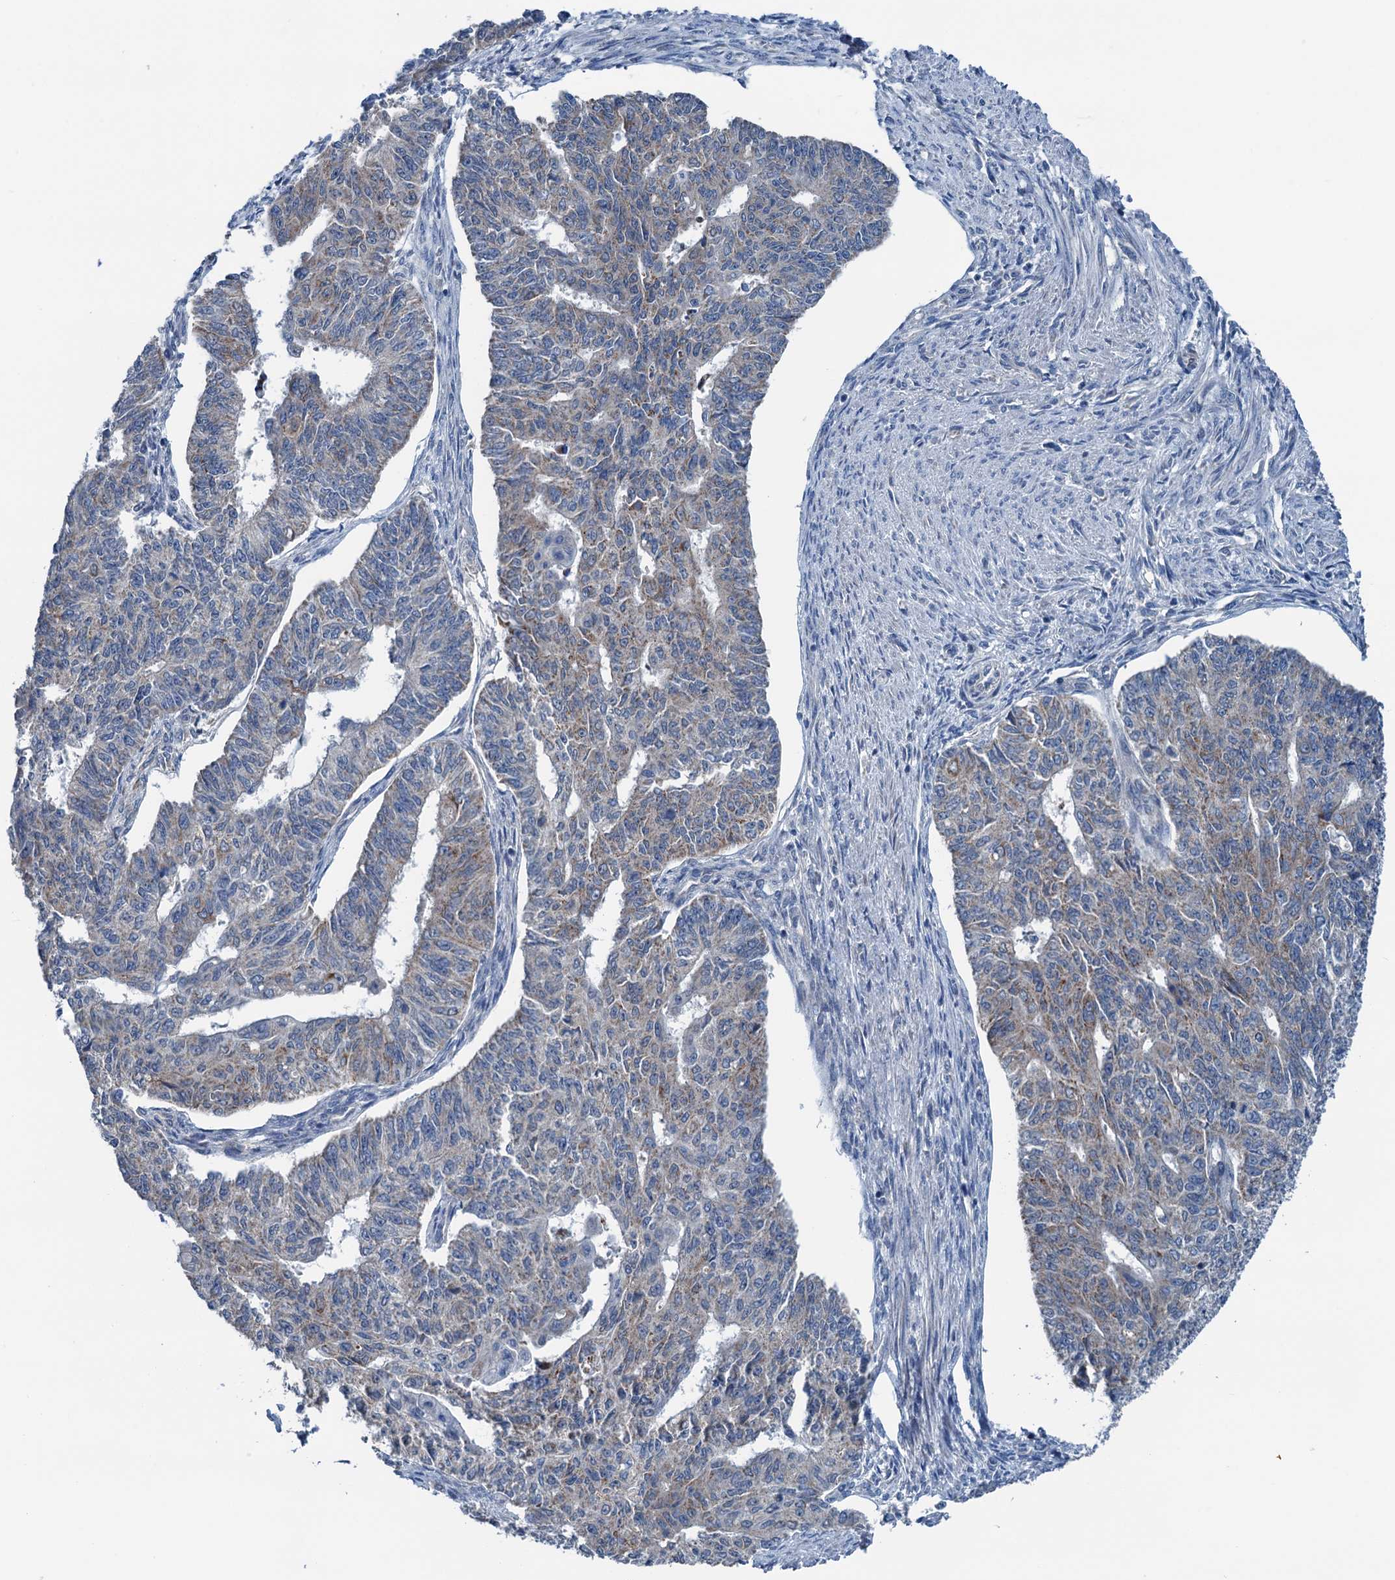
{"staining": {"intensity": "weak", "quantity": "<25%", "location": "cytoplasmic/membranous"}, "tissue": "endometrial cancer", "cell_type": "Tumor cells", "image_type": "cancer", "snomed": [{"axis": "morphology", "description": "Adenocarcinoma, NOS"}, {"axis": "topography", "description": "Endometrium"}], "caption": "IHC of endometrial adenocarcinoma exhibits no staining in tumor cells.", "gene": "ELAC1", "patient": {"sex": "female", "age": 32}}